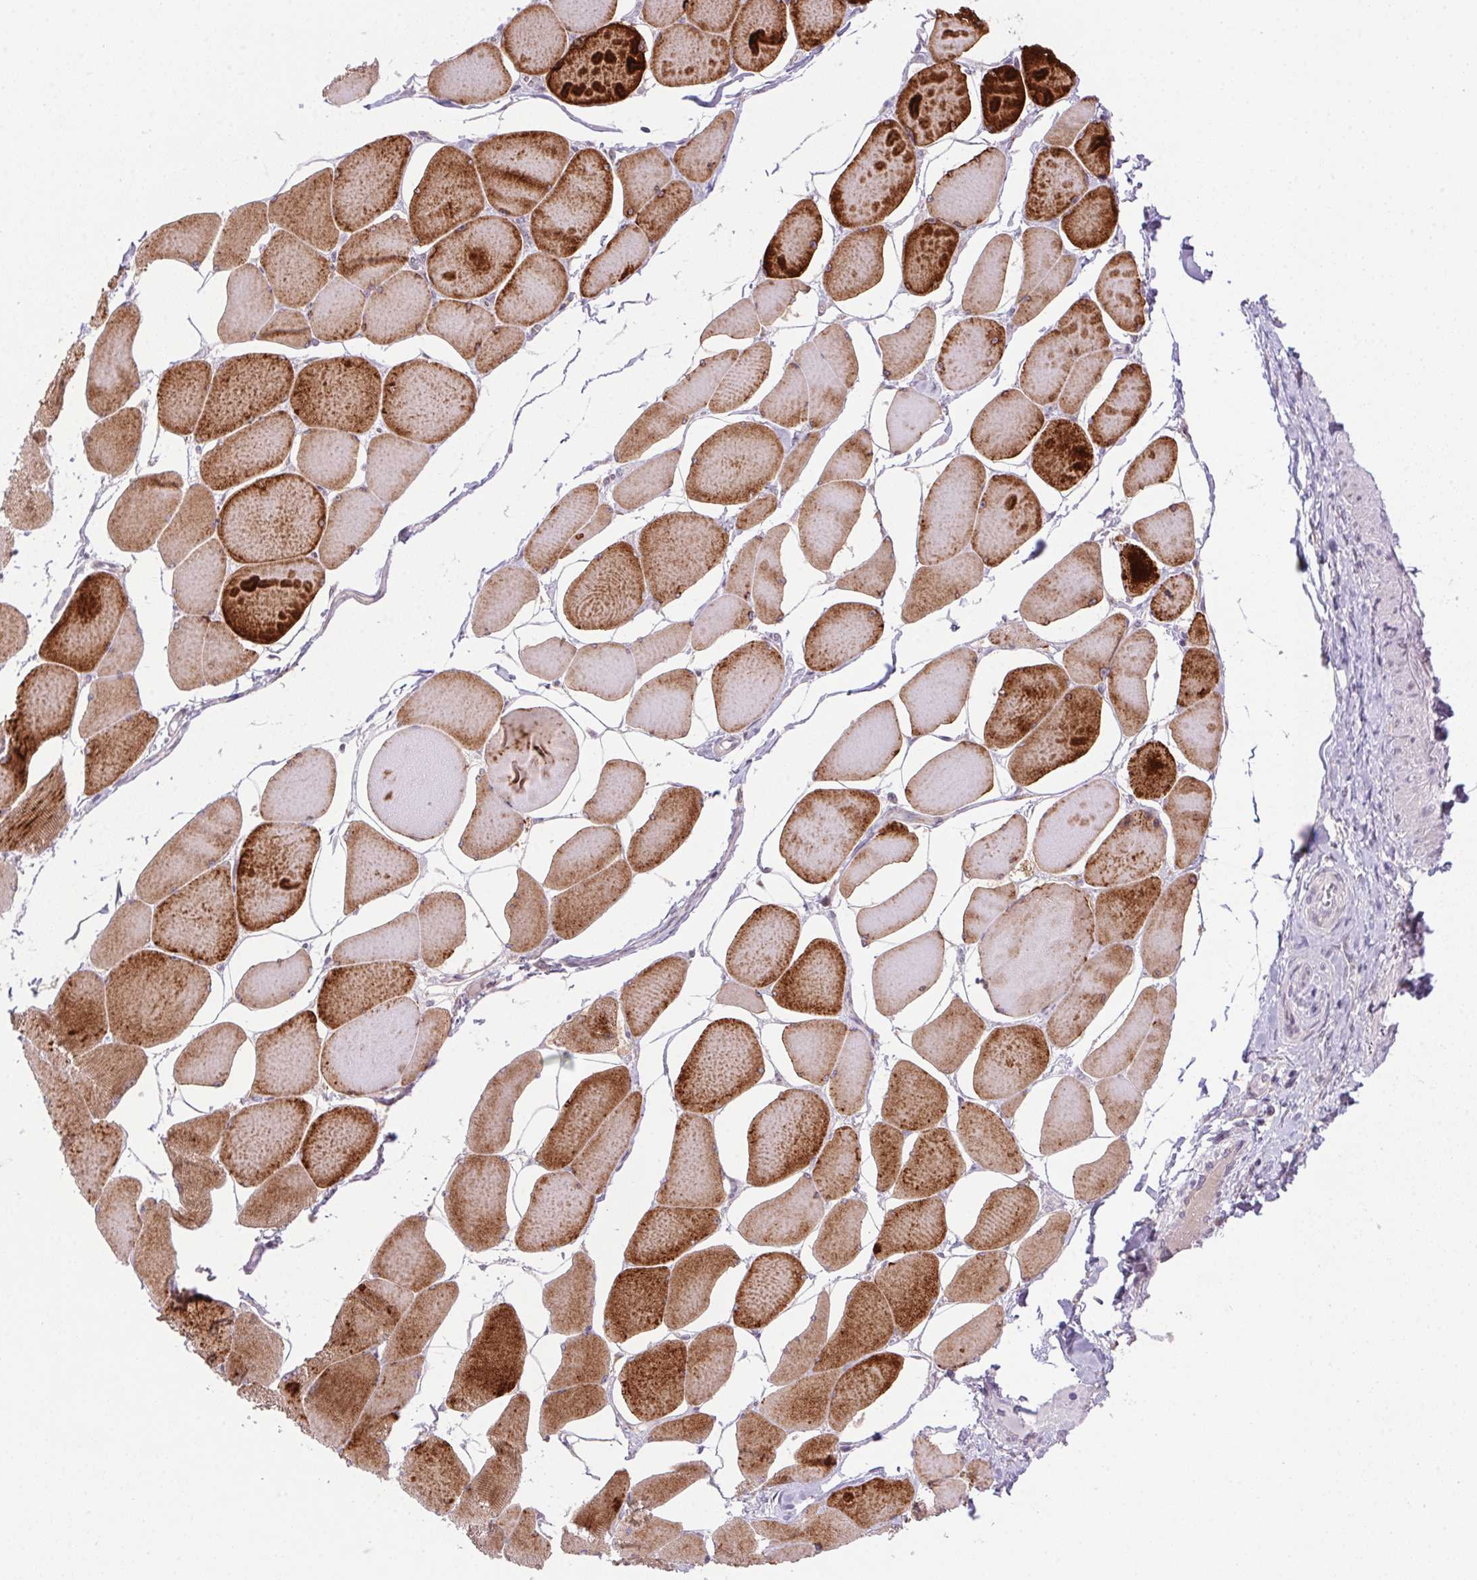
{"staining": {"intensity": "strong", "quantity": "25%-75%", "location": "cytoplasmic/membranous"}, "tissue": "skeletal muscle", "cell_type": "Myocytes", "image_type": "normal", "snomed": [{"axis": "morphology", "description": "Normal tissue, NOS"}, {"axis": "topography", "description": "Skeletal muscle"}], "caption": "Myocytes show strong cytoplasmic/membranous positivity in approximately 25%-75% of cells in unremarkable skeletal muscle.", "gene": "LRRTM1", "patient": {"sex": "female", "age": 75}}